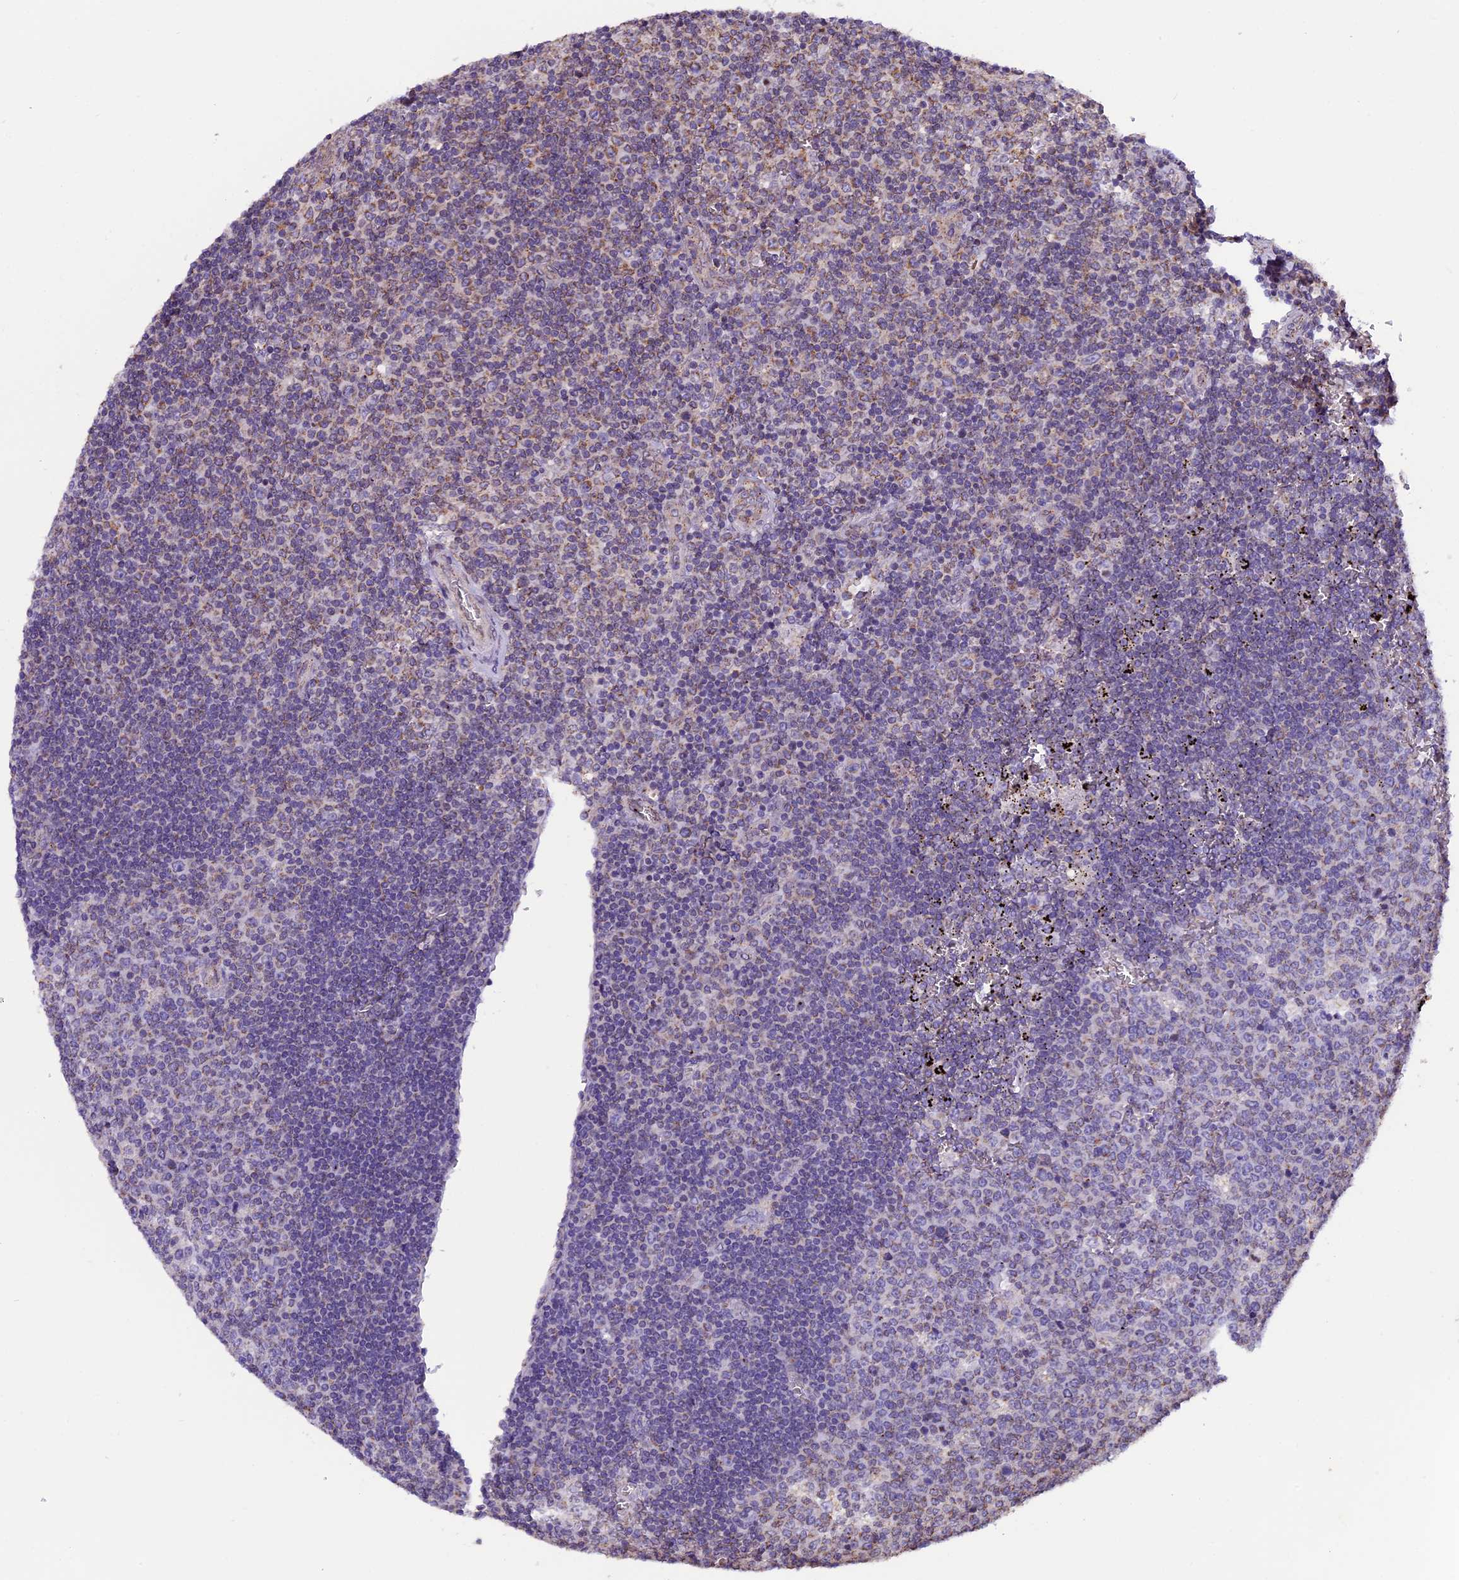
{"staining": {"intensity": "negative", "quantity": "none", "location": "none"}, "tissue": "lymph node", "cell_type": "Germinal center cells", "image_type": "normal", "snomed": [{"axis": "morphology", "description": "Normal tissue, NOS"}, {"axis": "topography", "description": "Lymph node"}, {"axis": "topography", "description": "Salivary gland"}], "caption": "Immunohistochemistry photomicrograph of benign lymph node: lymph node stained with DAB exhibits no significant protein staining in germinal center cells.", "gene": "CHMP2A", "patient": {"sex": "male", "age": 8}}